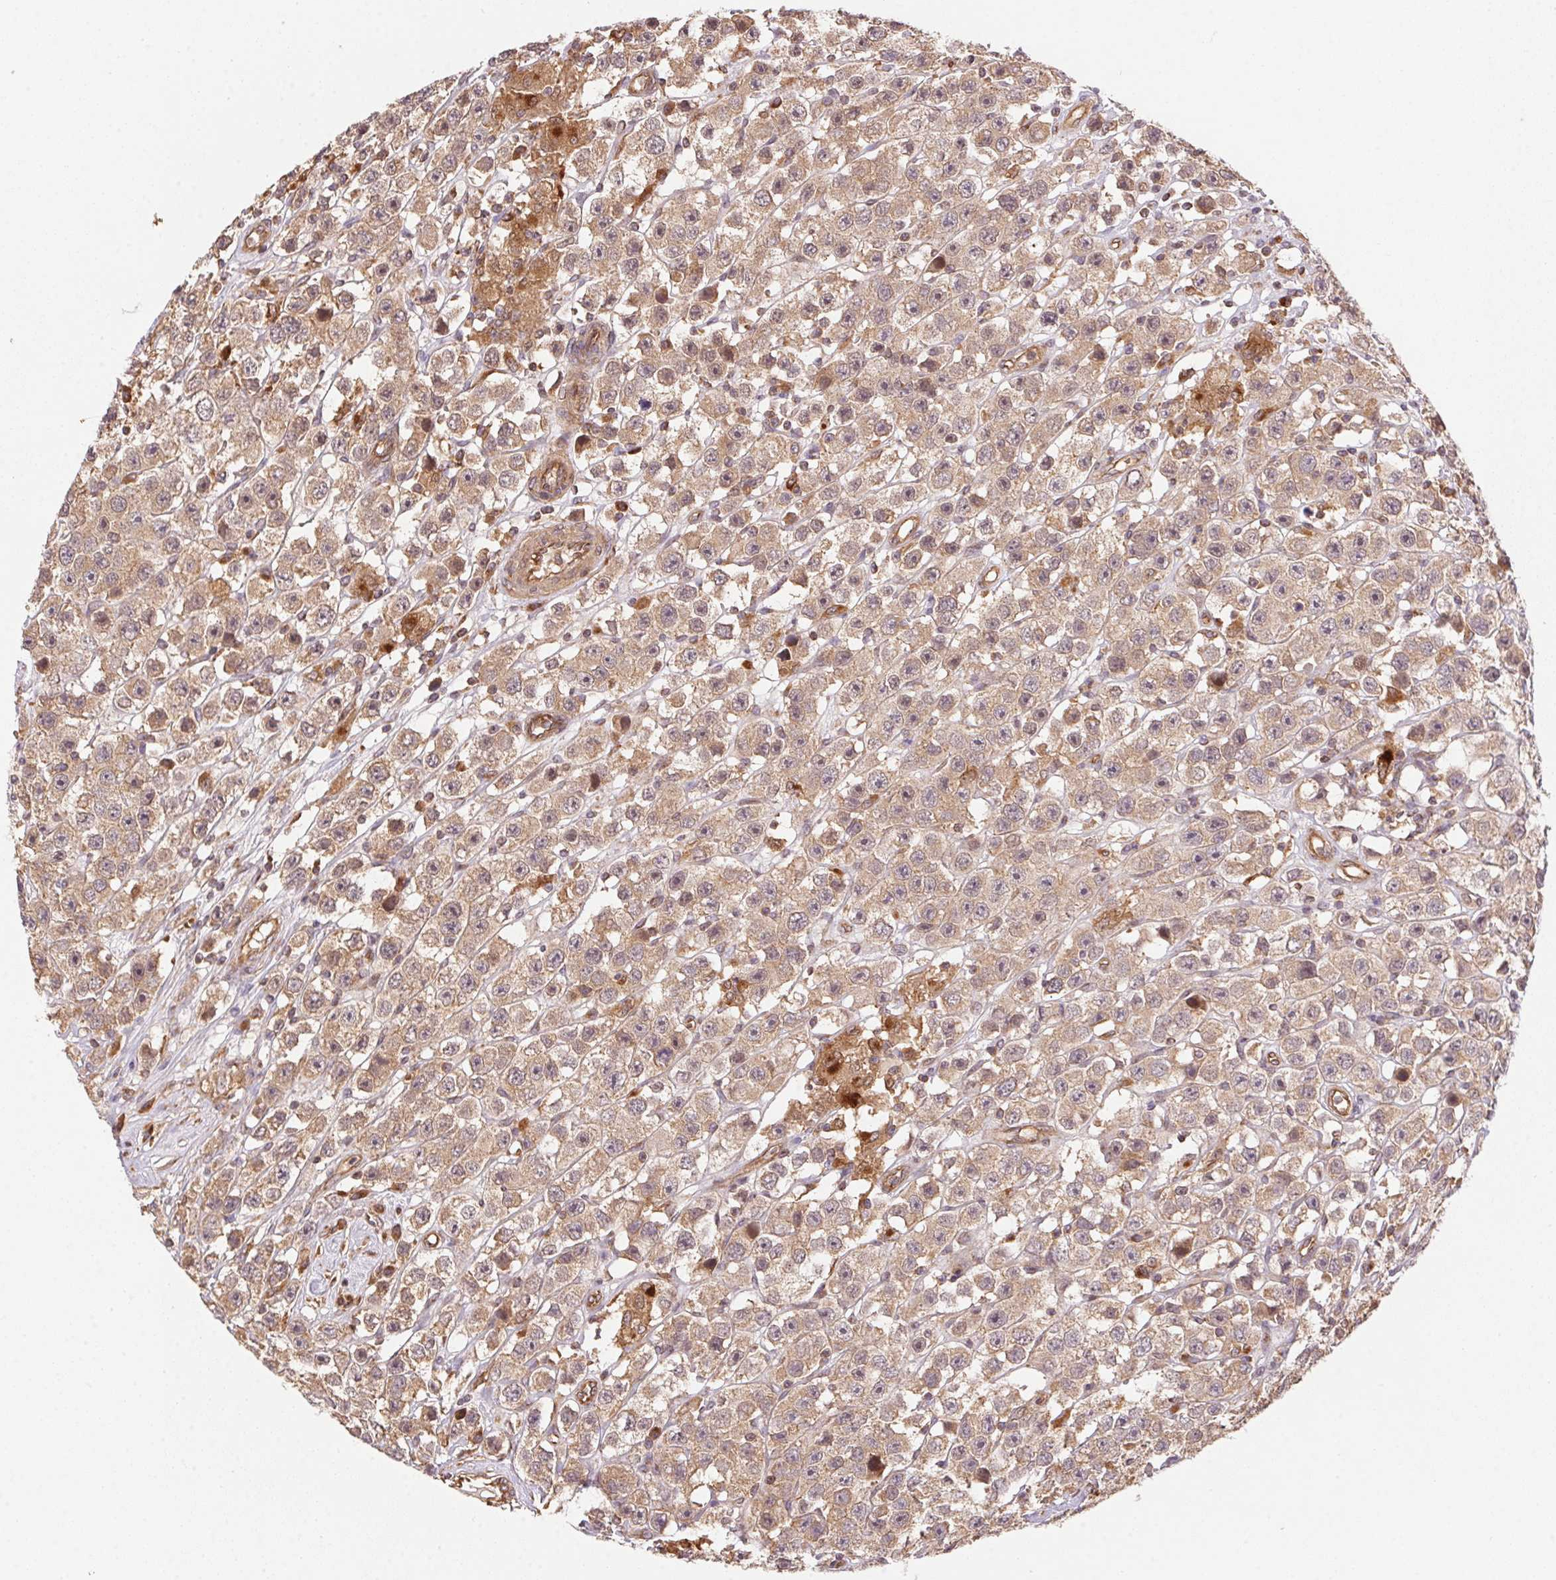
{"staining": {"intensity": "weak", "quantity": ">75%", "location": "cytoplasmic/membranous"}, "tissue": "testis cancer", "cell_type": "Tumor cells", "image_type": "cancer", "snomed": [{"axis": "morphology", "description": "Seminoma, NOS"}, {"axis": "topography", "description": "Testis"}], "caption": "IHC of seminoma (testis) displays low levels of weak cytoplasmic/membranous expression in approximately >75% of tumor cells.", "gene": "USE1", "patient": {"sex": "male", "age": 45}}